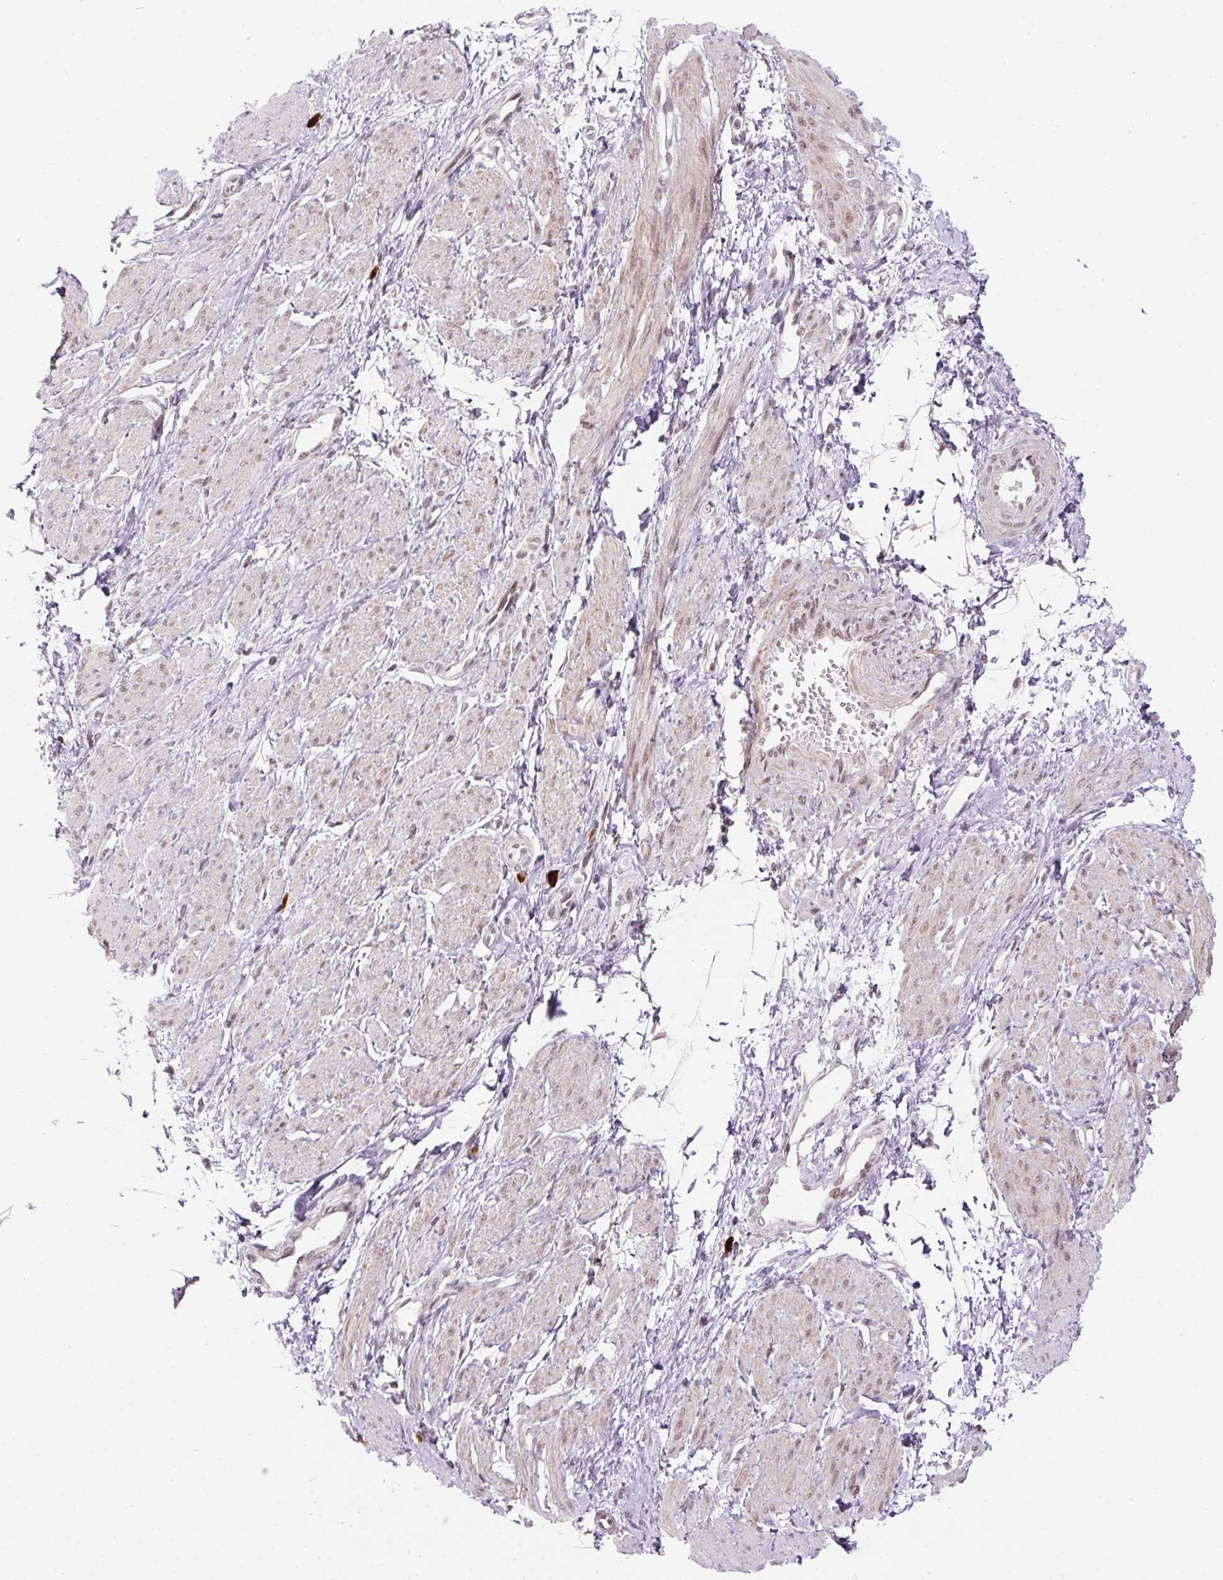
{"staining": {"intensity": "weak", "quantity": ">75%", "location": "nuclear"}, "tissue": "smooth muscle", "cell_type": "Smooth muscle cells", "image_type": "normal", "snomed": [{"axis": "morphology", "description": "Normal tissue, NOS"}, {"axis": "topography", "description": "Smooth muscle"}, {"axis": "topography", "description": "Uterus"}], "caption": "A histopathology image showing weak nuclear positivity in about >75% of smooth muscle cells in normal smooth muscle, as visualized by brown immunohistochemical staining.", "gene": "U2AF2", "patient": {"sex": "female", "age": 39}}